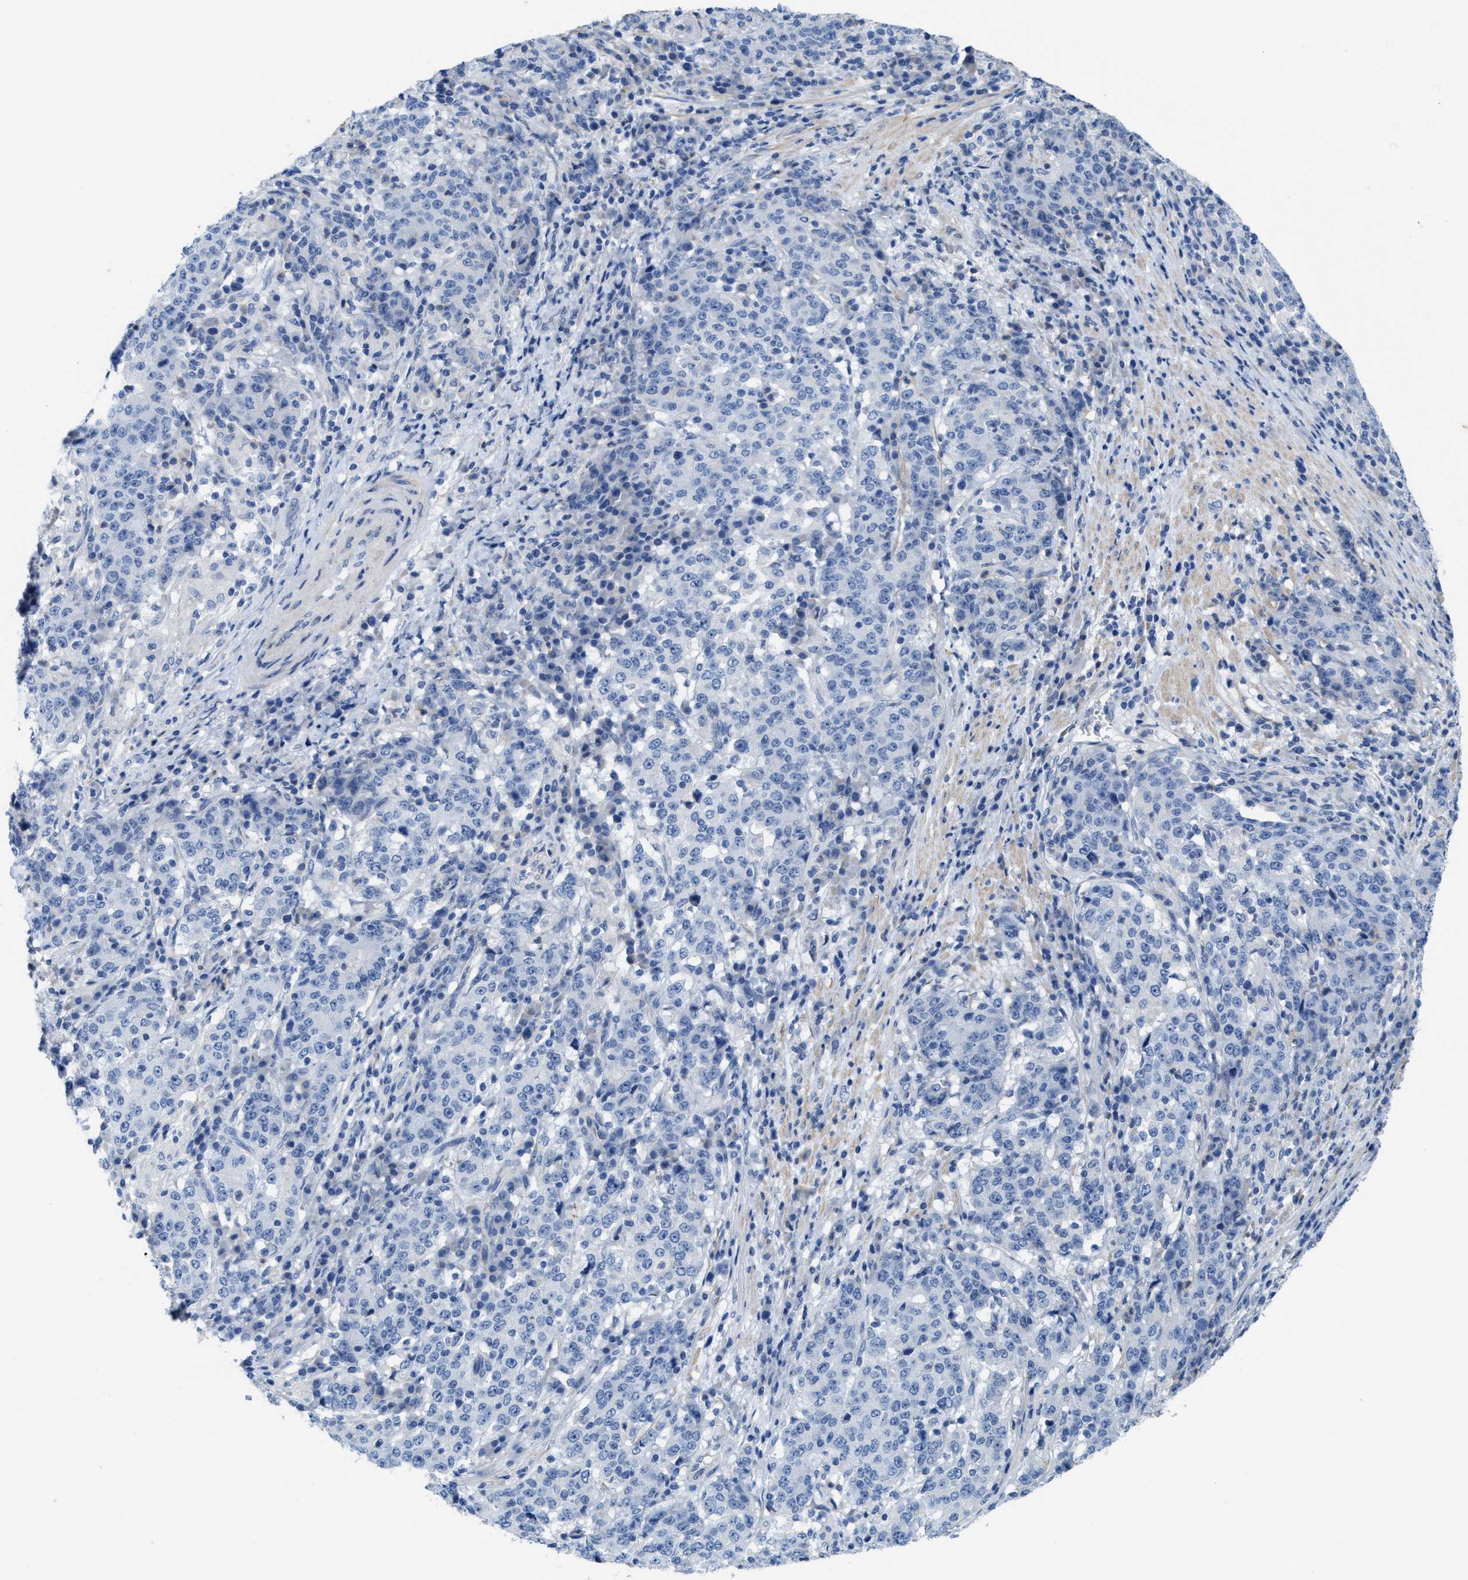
{"staining": {"intensity": "negative", "quantity": "none", "location": "none"}, "tissue": "stomach cancer", "cell_type": "Tumor cells", "image_type": "cancer", "snomed": [{"axis": "morphology", "description": "Adenocarcinoma, NOS"}, {"axis": "topography", "description": "Stomach"}], "caption": "Immunohistochemistry photomicrograph of neoplastic tissue: human stomach cancer (adenocarcinoma) stained with DAB (3,3'-diaminobenzidine) reveals no significant protein expression in tumor cells.", "gene": "CPA2", "patient": {"sex": "male", "age": 59}}